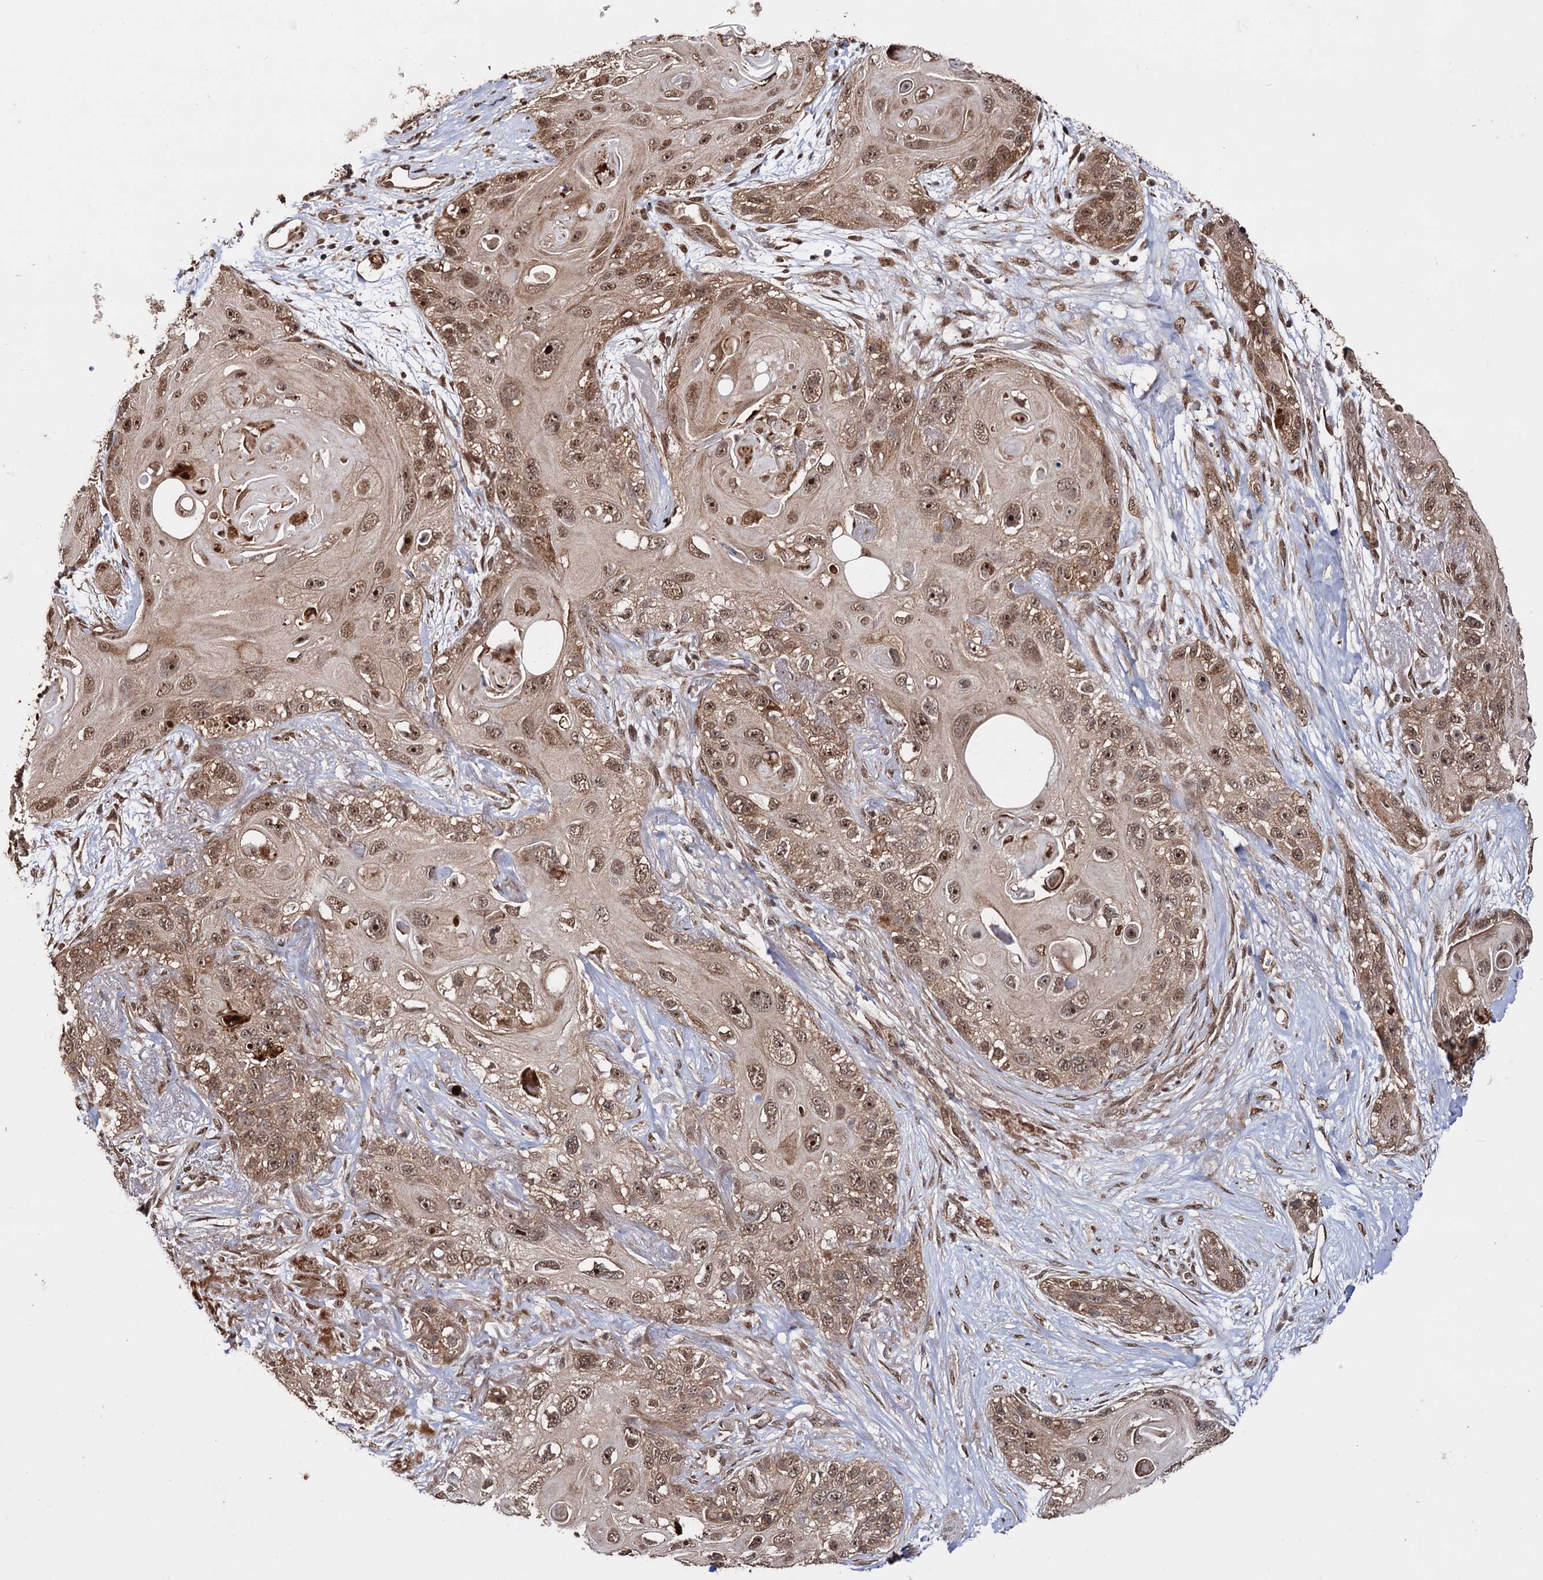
{"staining": {"intensity": "moderate", "quantity": ">75%", "location": "cytoplasmic/membranous,nuclear"}, "tissue": "skin cancer", "cell_type": "Tumor cells", "image_type": "cancer", "snomed": [{"axis": "morphology", "description": "Normal tissue, NOS"}, {"axis": "morphology", "description": "Squamous cell carcinoma, NOS"}, {"axis": "topography", "description": "Skin"}], "caption": "Immunohistochemical staining of skin cancer (squamous cell carcinoma) demonstrates medium levels of moderate cytoplasmic/membranous and nuclear protein expression in about >75% of tumor cells. (DAB (3,3'-diaminobenzidine) IHC with brightfield microscopy, high magnification).", "gene": "PIGB", "patient": {"sex": "male", "age": 72}}